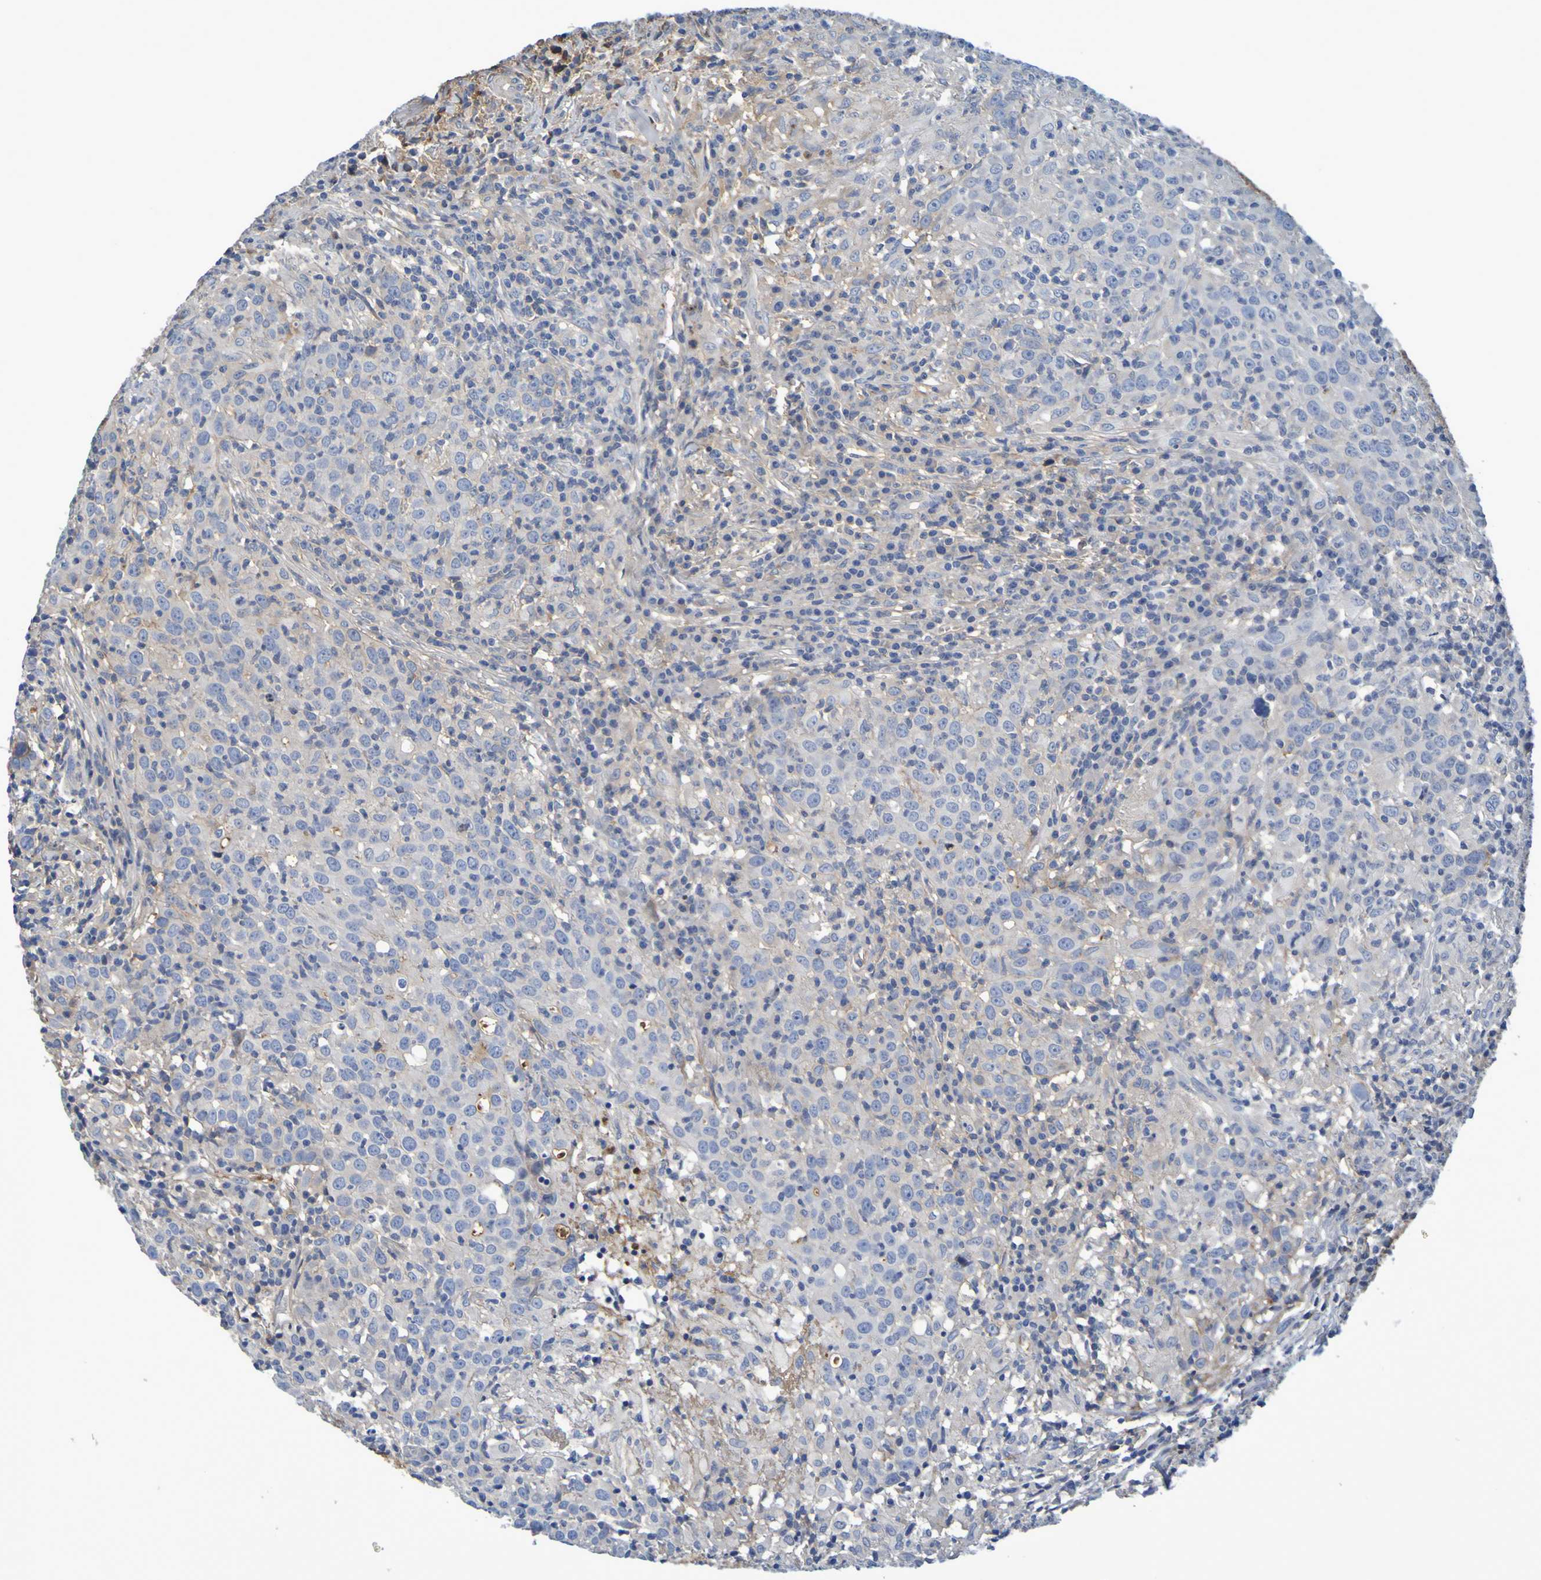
{"staining": {"intensity": "weak", "quantity": "25%-75%", "location": "cytoplasmic/membranous"}, "tissue": "head and neck cancer", "cell_type": "Tumor cells", "image_type": "cancer", "snomed": [{"axis": "morphology", "description": "Adenocarcinoma, NOS"}, {"axis": "topography", "description": "Salivary gland"}, {"axis": "topography", "description": "Head-Neck"}], "caption": "An image showing weak cytoplasmic/membranous expression in approximately 25%-75% of tumor cells in adenocarcinoma (head and neck), as visualized by brown immunohistochemical staining.", "gene": "GAB3", "patient": {"sex": "female", "age": 65}}